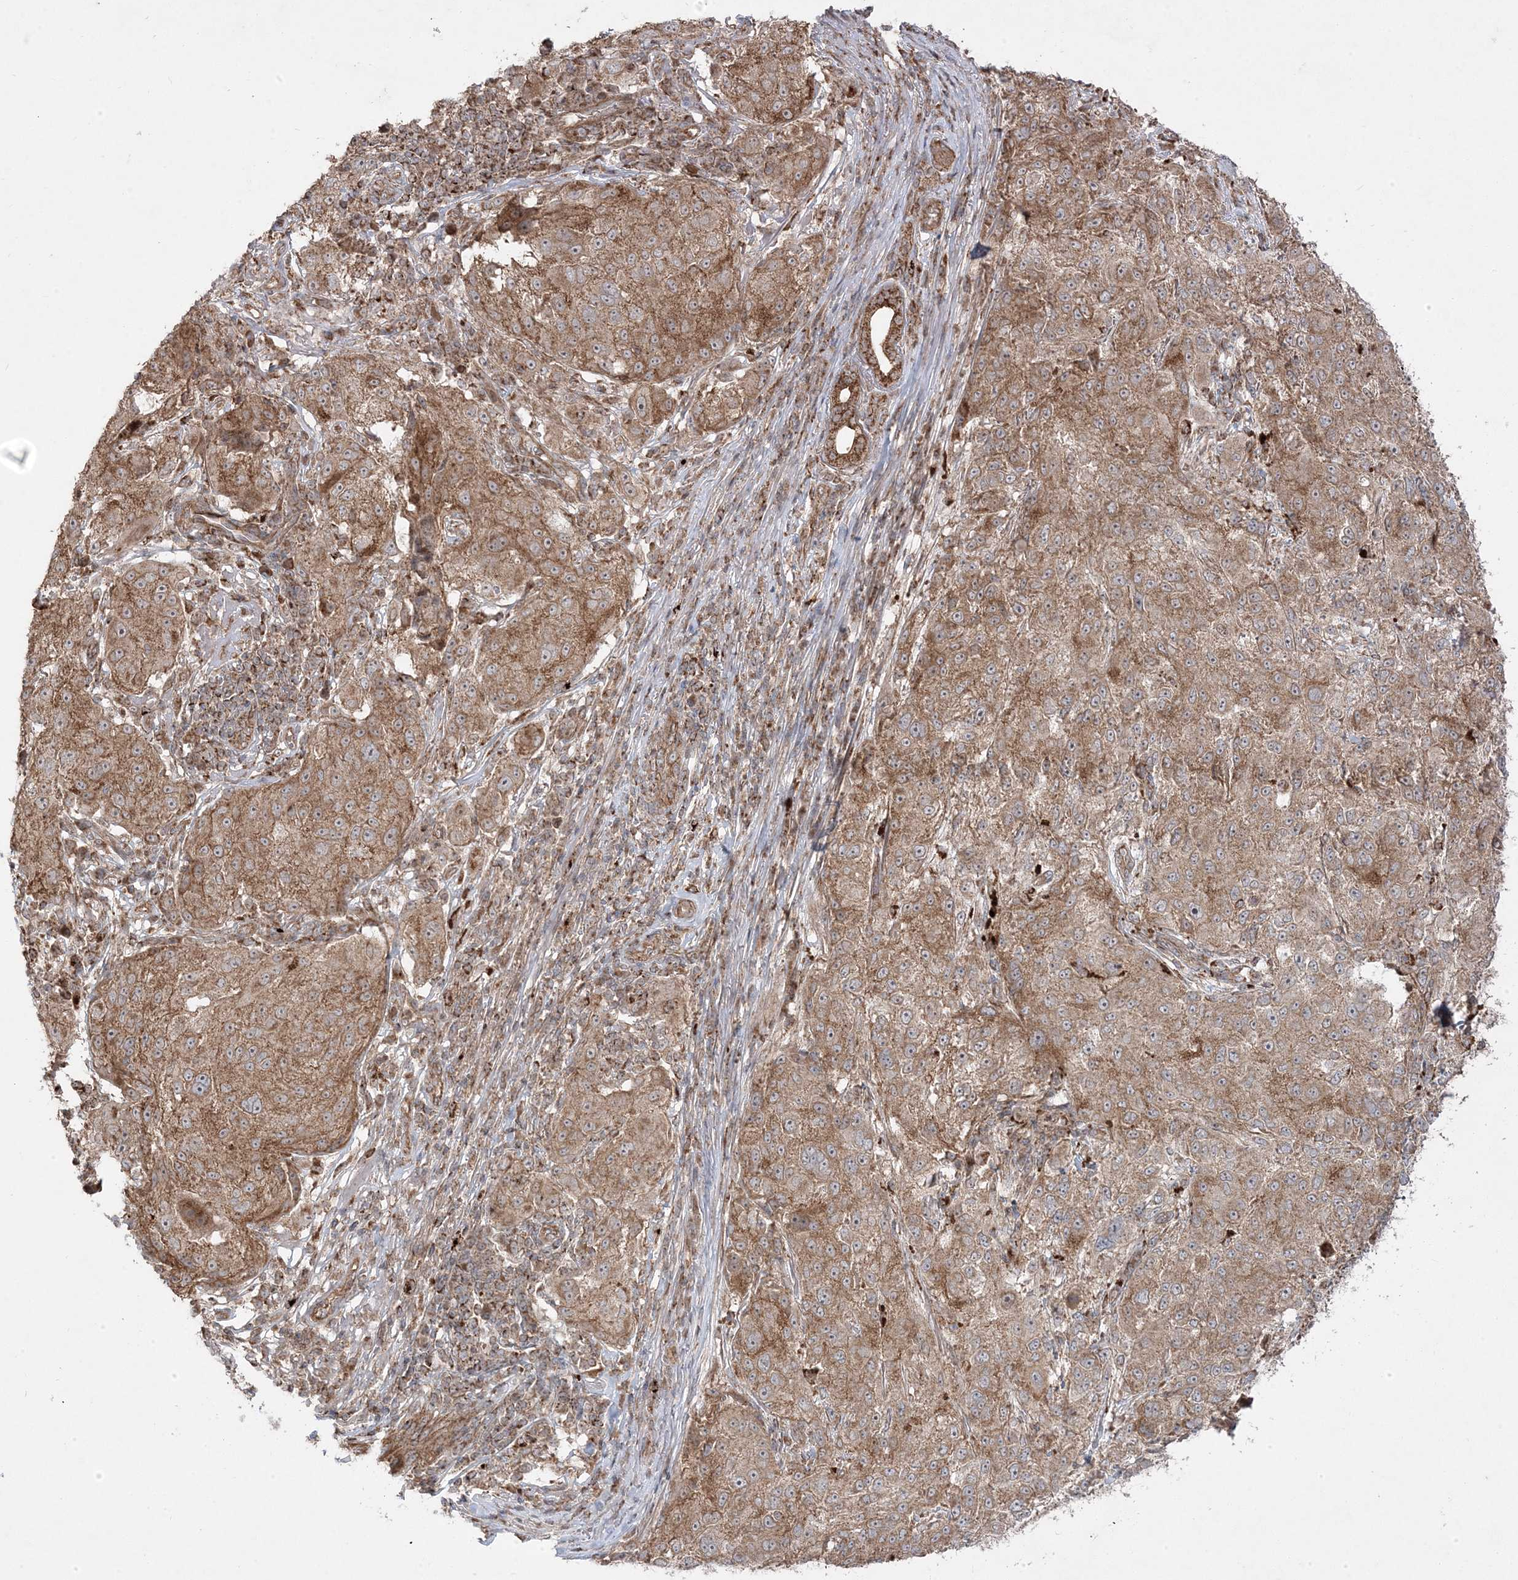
{"staining": {"intensity": "moderate", "quantity": ">75%", "location": "cytoplasmic/membranous"}, "tissue": "melanoma", "cell_type": "Tumor cells", "image_type": "cancer", "snomed": [{"axis": "morphology", "description": "Necrosis, NOS"}, {"axis": "morphology", "description": "Malignant melanoma, NOS"}, {"axis": "topography", "description": "Skin"}], "caption": "Human melanoma stained with a brown dye reveals moderate cytoplasmic/membranous positive staining in approximately >75% of tumor cells.", "gene": "CLUAP1", "patient": {"sex": "female", "age": 87}}